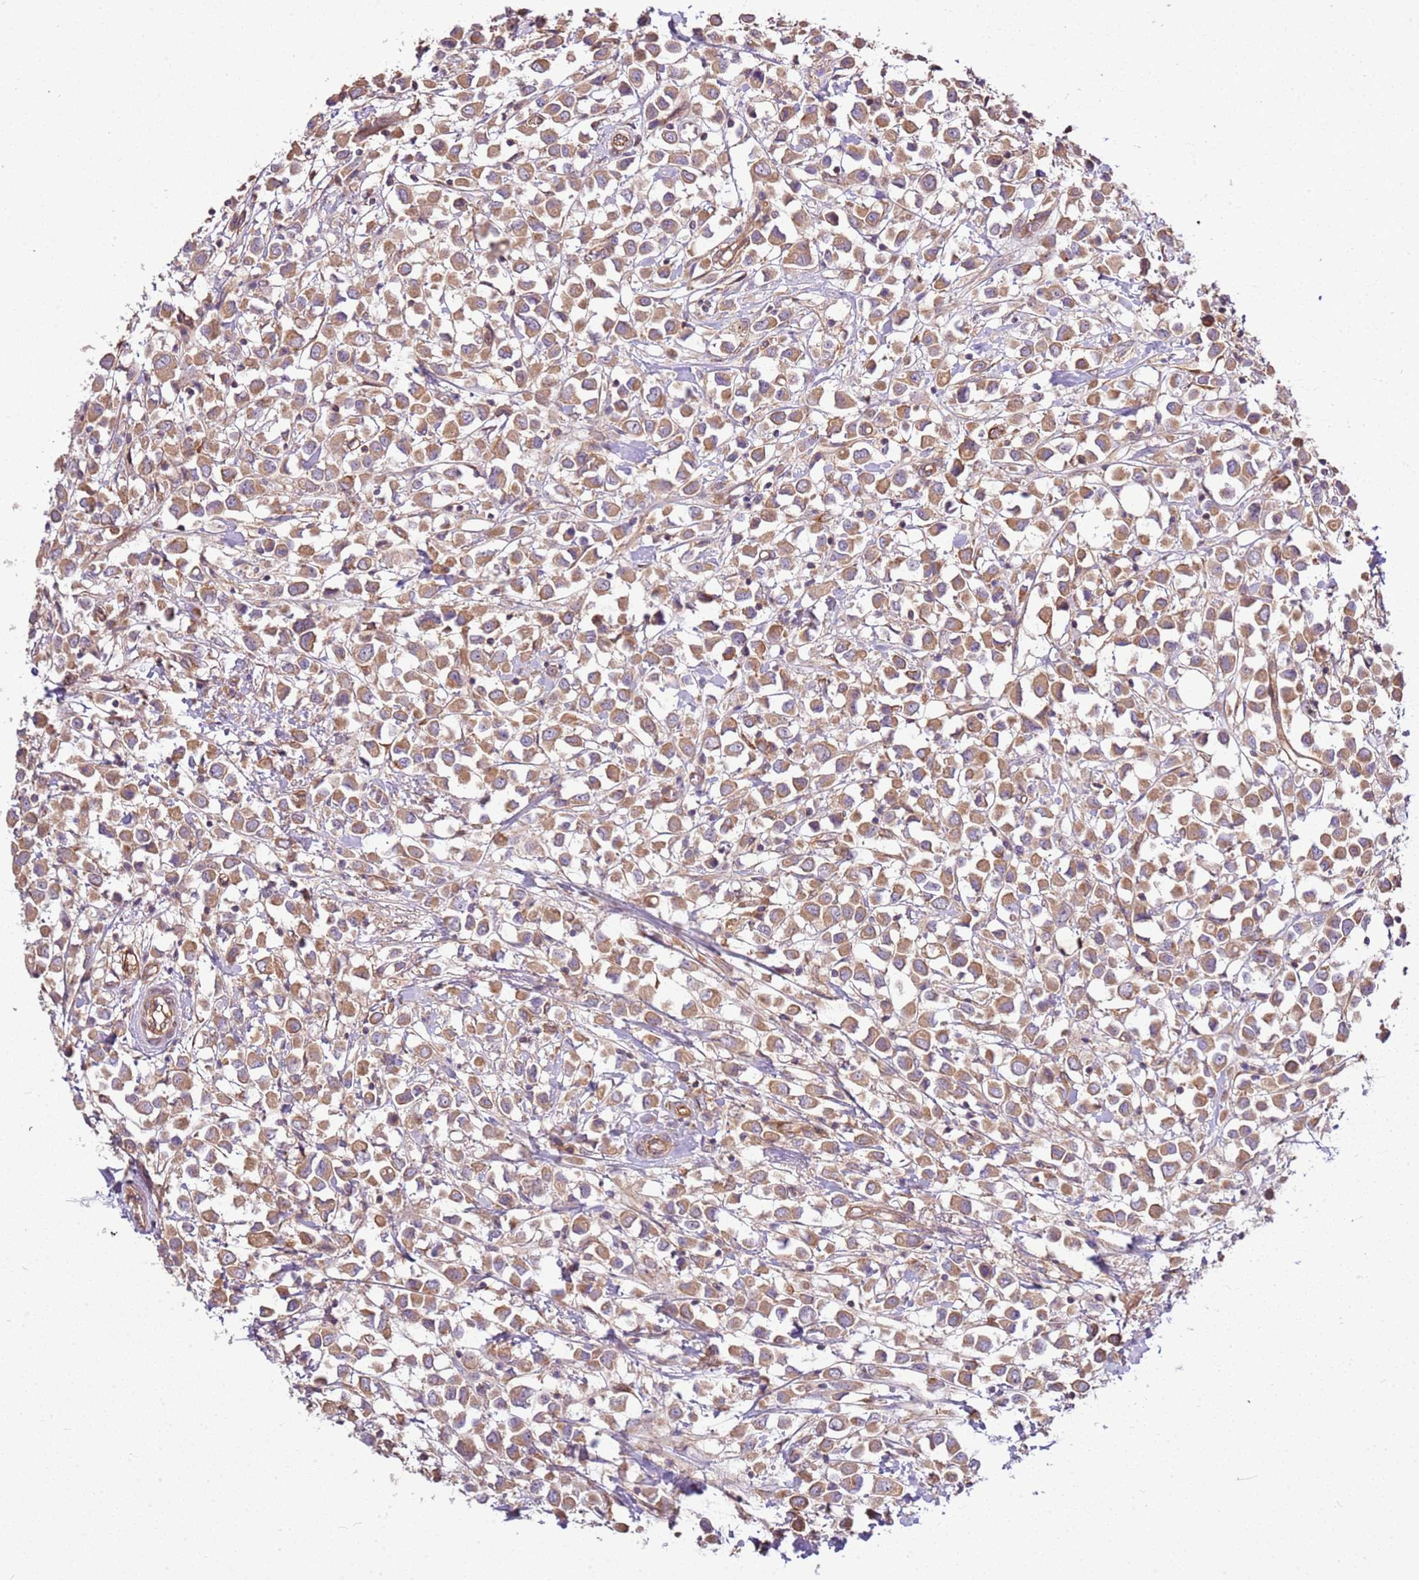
{"staining": {"intensity": "moderate", "quantity": ">75%", "location": "cytoplasmic/membranous"}, "tissue": "breast cancer", "cell_type": "Tumor cells", "image_type": "cancer", "snomed": [{"axis": "morphology", "description": "Duct carcinoma"}, {"axis": "topography", "description": "Breast"}], "caption": "Immunohistochemistry (IHC) image of invasive ductal carcinoma (breast) stained for a protein (brown), which demonstrates medium levels of moderate cytoplasmic/membranous expression in approximately >75% of tumor cells.", "gene": "GNL1", "patient": {"sex": "female", "age": 61}}